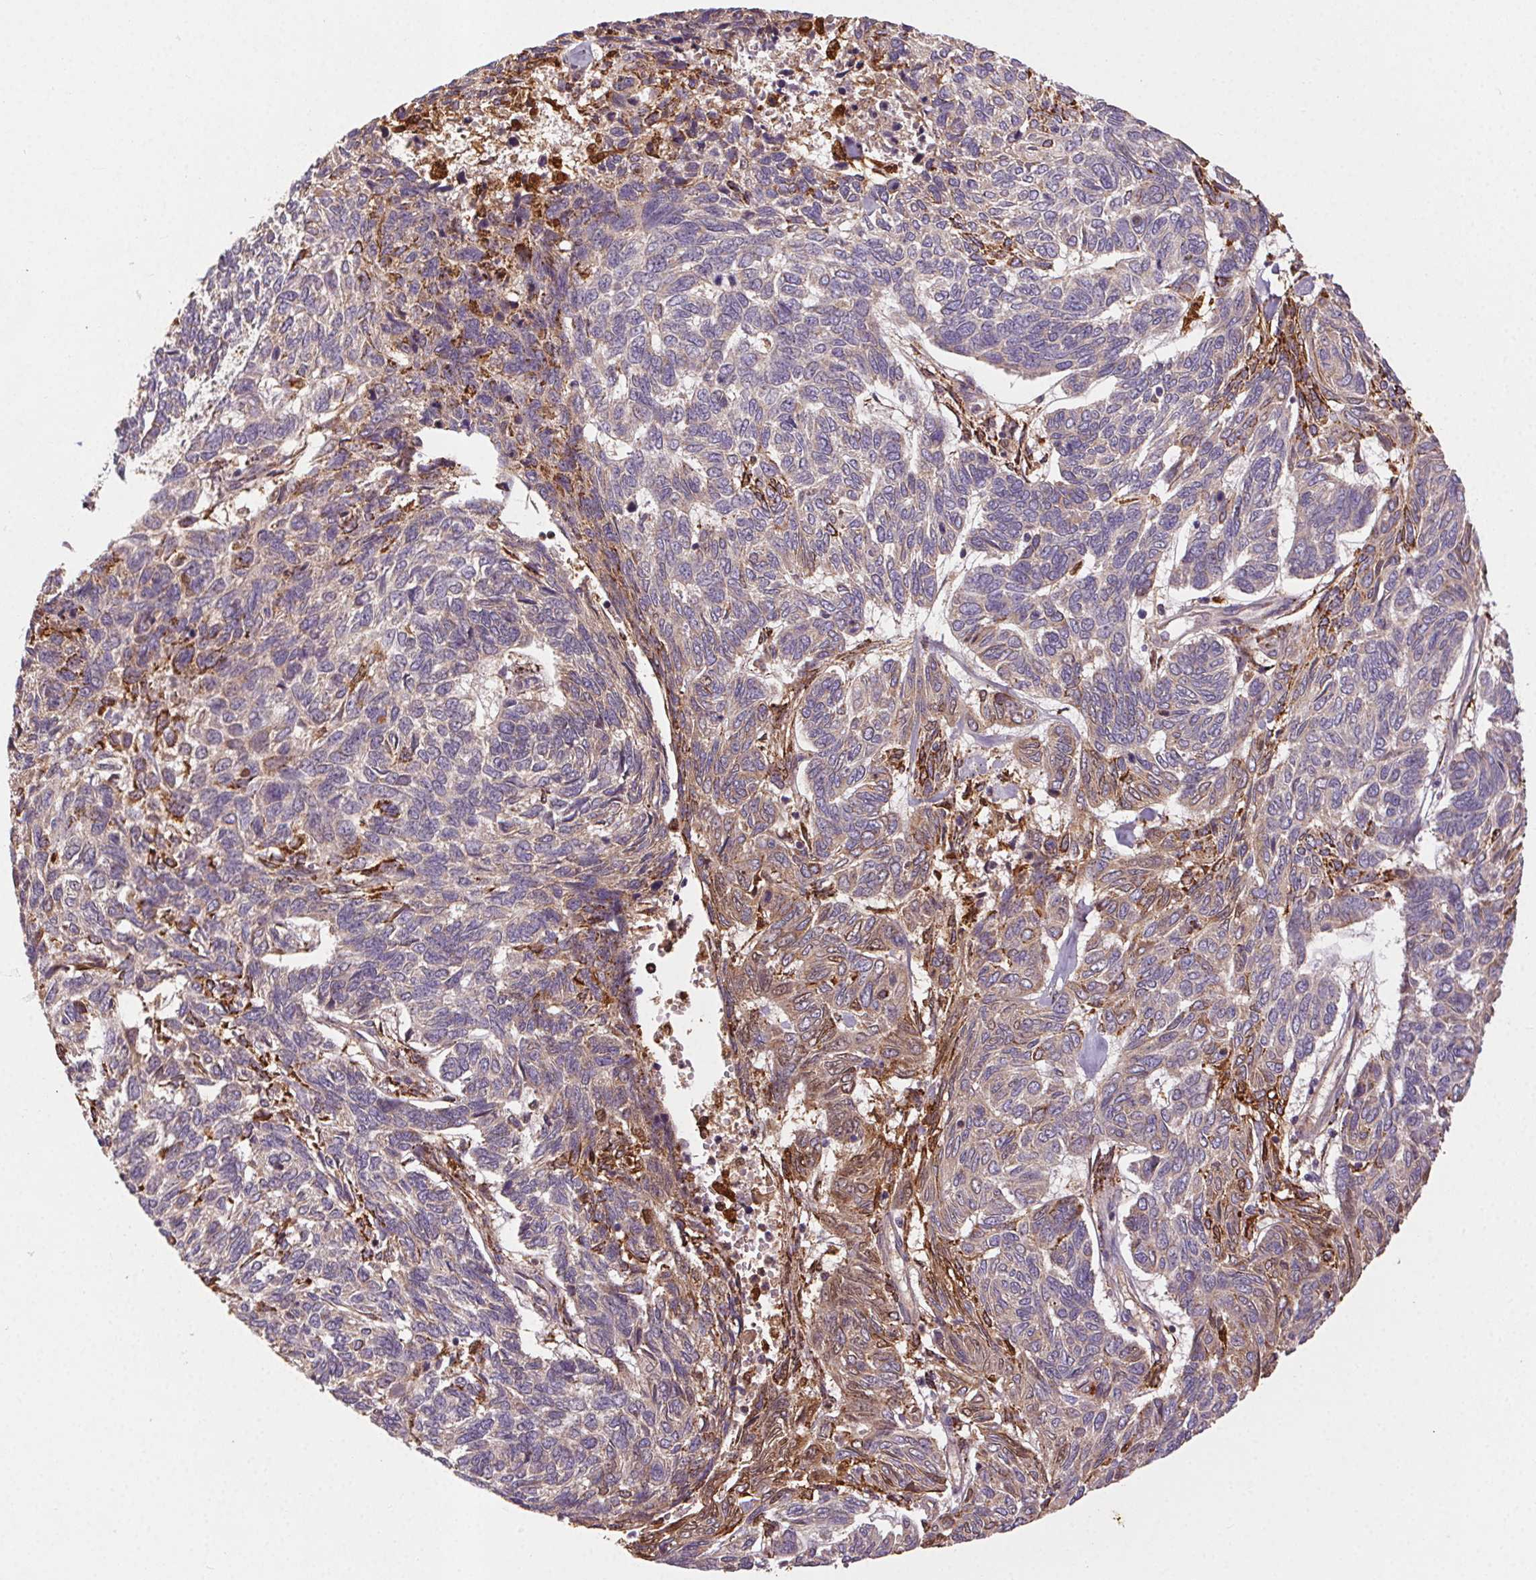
{"staining": {"intensity": "weak", "quantity": "<25%", "location": "cytoplasmic/membranous"}, "tissue": "skin cancer", "cell_type": "Tumor cells", "image_type": "cancer", "snomed": [{"axis": "morphology", "description": "Basal cell carcinoma"}, {"axis": "topography", "description": "Skin"}], "caption": "Immunohistochemical staining of human skin basal cell carcinoma exhibits no significant expression in tumor cells.", "gene": "FNBP1L", "patient": {"sex": "female", "age": 65}}